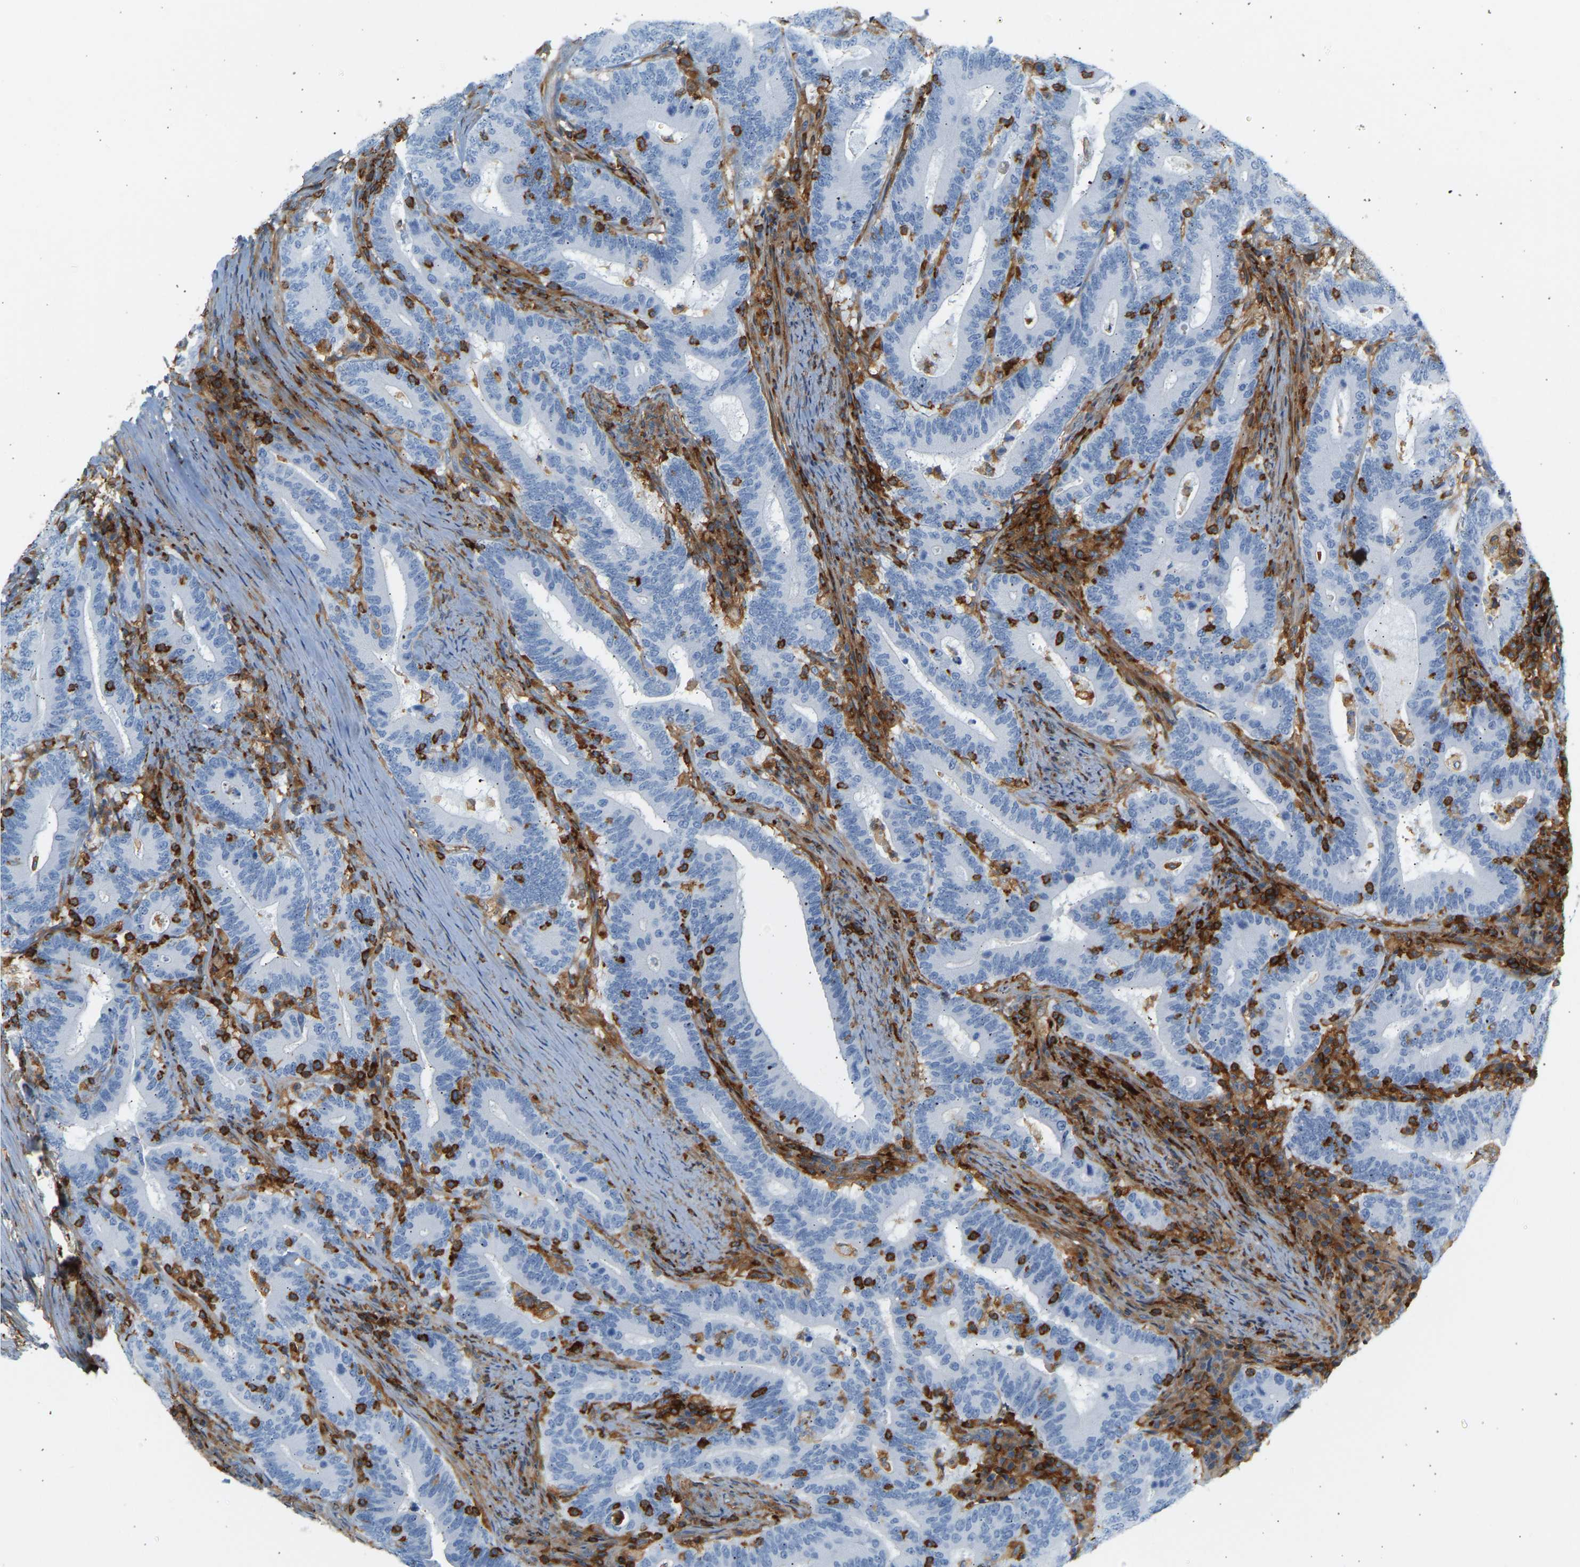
{"staining": {"intensity": "negative", "quantity": "none", "location": "none"}, "tissue": "colorectal cancer", "cell_type": "Tumor cells", "image_type": "cancer", "snomed": [{"axis": "morphology", "description": "Adenocarcinoma, NOS"}, {"axis": "topography", "description": "Colon"}], "caption": "The micrograph demonstrates no staining of tumor cells in colorectal cancer (adenocarcinoma).", "gene": "FNBP1", "patient": {"sex": "female", "age": 66}}